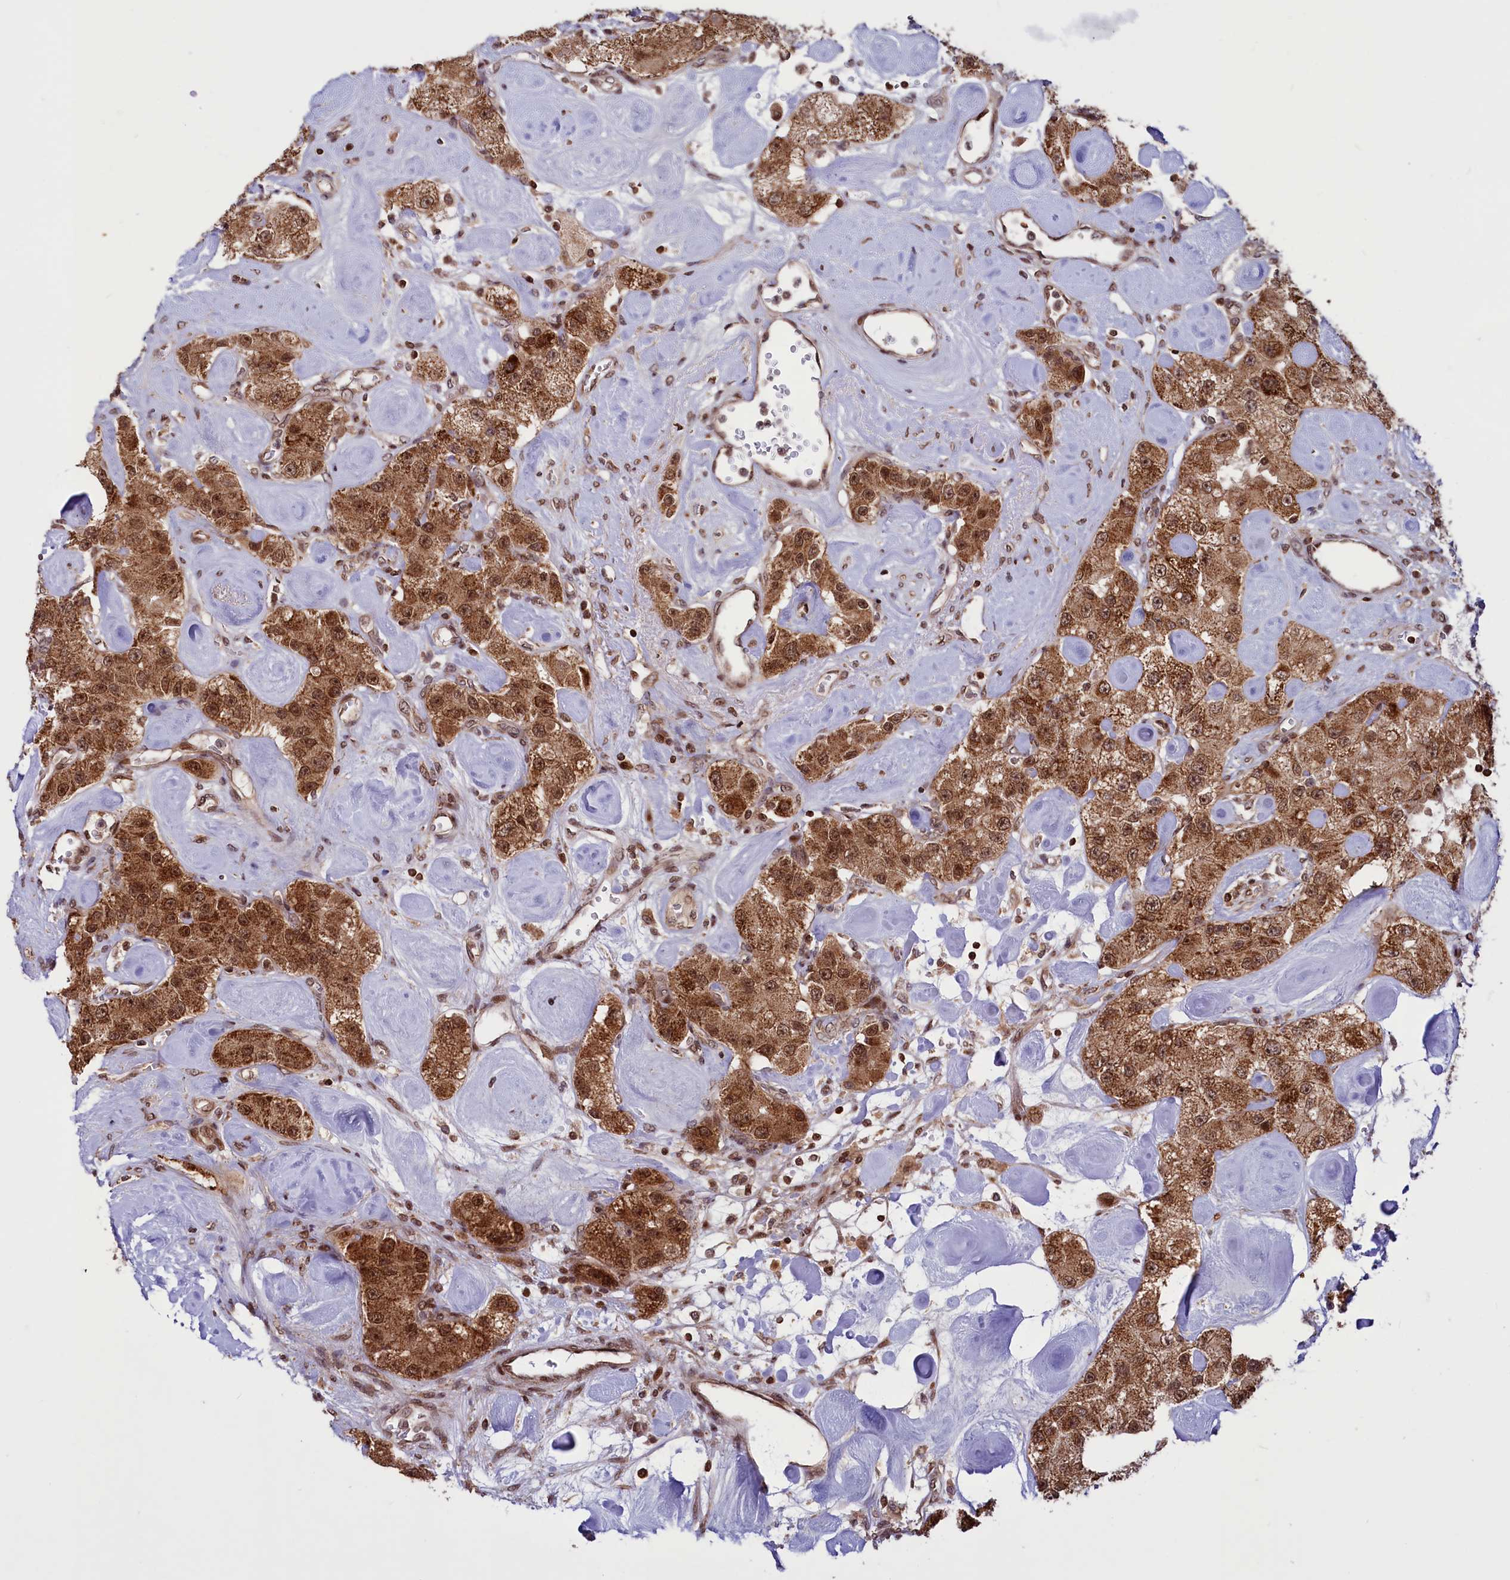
{"staining": {"intensity": "strong", "quantity": ">75%", "location": "cytoplasmic/membranous,nuclear"}, "tissue": "carcinoid", "cell_type": "Tumor cells", "image_type": "cancer", "snomed": [{"axis": "morphology", "description": "Carcinoid, malignant, NOS"}, {"axis": "topography", "description": "Pancreas"}], "caption": "A brown stain shows strong cytoplasmic/membranous and nuclear positivity of a protein in malignant carcinoid tumor cells.", "gene": "PHC3", "patient": {"sex": "male", "age": 41}}